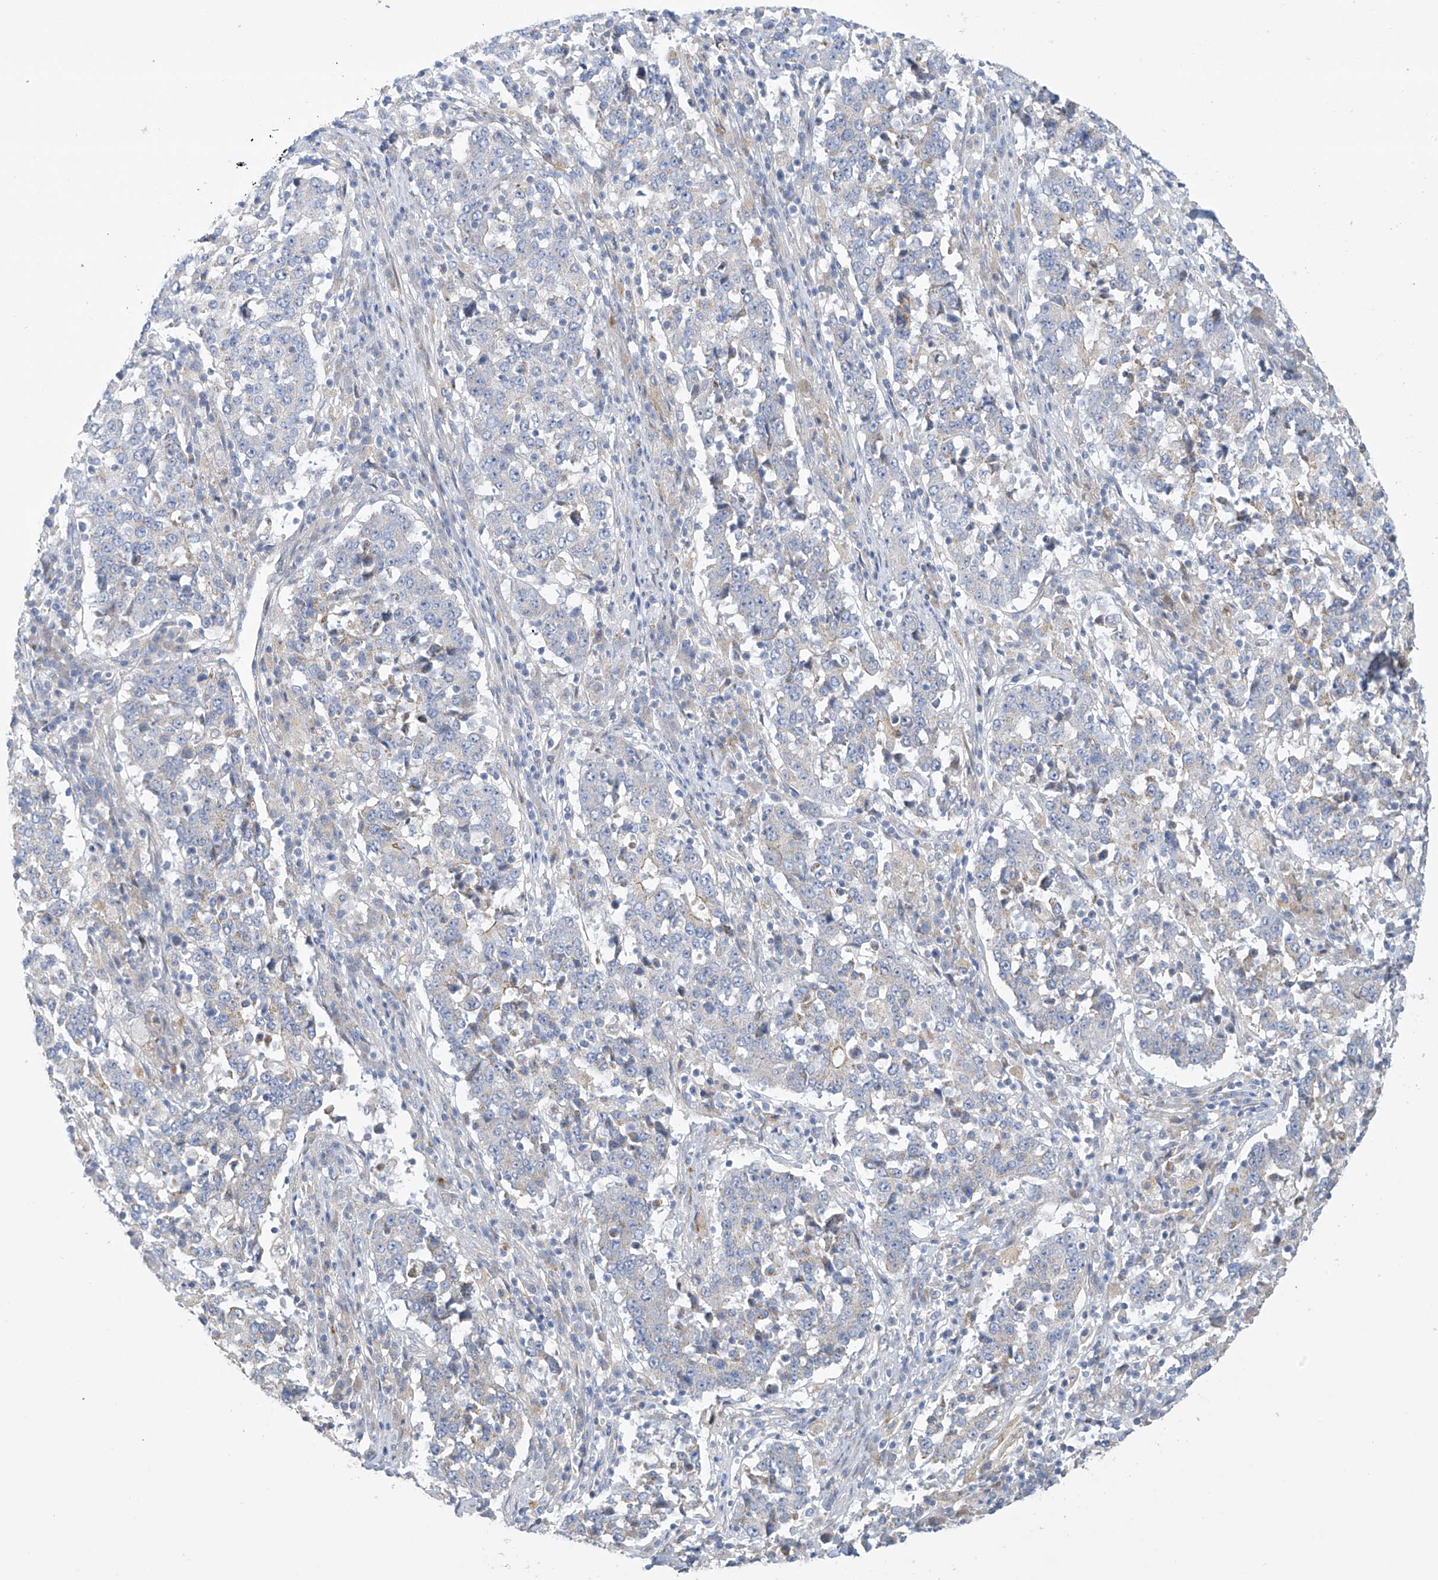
{"staining": {"intensity": "negative", "quantity": "none", "location": "none"}, "tissue": "stomach cancer", "cell_type": "Tumor cells", "image_type": "cancer", "snomed": [{"axis": "morphology", "description": "Adenocarcinoma, NOS"}, {"axis": "topography", "description": "Stomach"}], "caption": "Tumor cells show no significant expression in adenocarcinoma (stomach).", "gene": "ZNF641", "patient": {"sex": "male", "age": 59}}